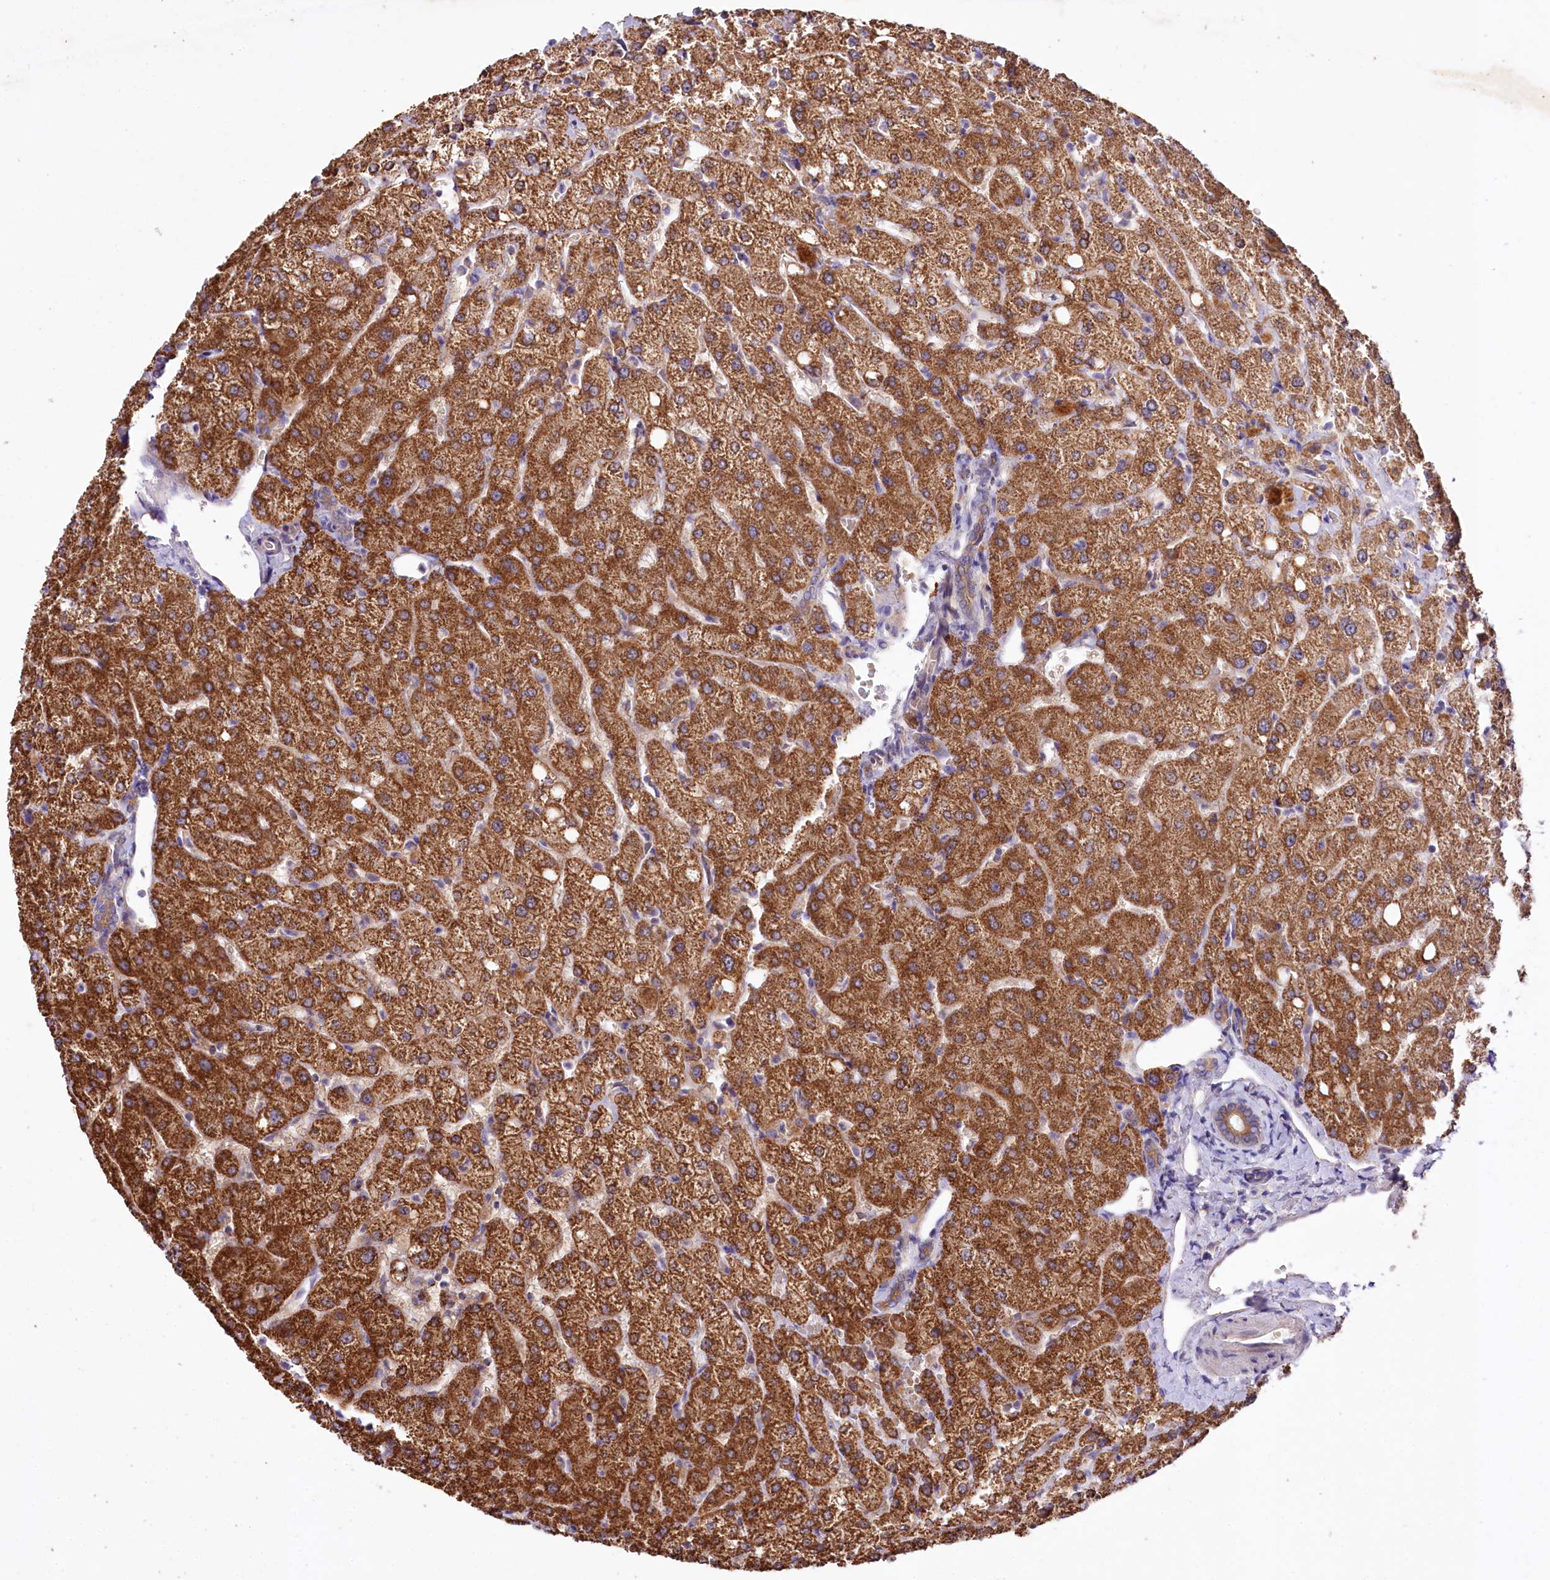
{"staining": {"intensity": "moderate", "quantity": "25%-75%", "location": "cytoplasmic/membranous"}, "tissue": "liver", "cell_type": "Cholangiocytes", "image_type": "normal", "snomed": [{"axis": "morphology", "description": "Normal tissue, NOS"}, {"axis": "topography", "description": "Liver"}], "caption": "Liver stained for a protein reveals moderate cytoplasmic/membranous positivity in cholangiocytes.", "gene": "ZNF45", "patient": {"sex": "female", "age": 54}}